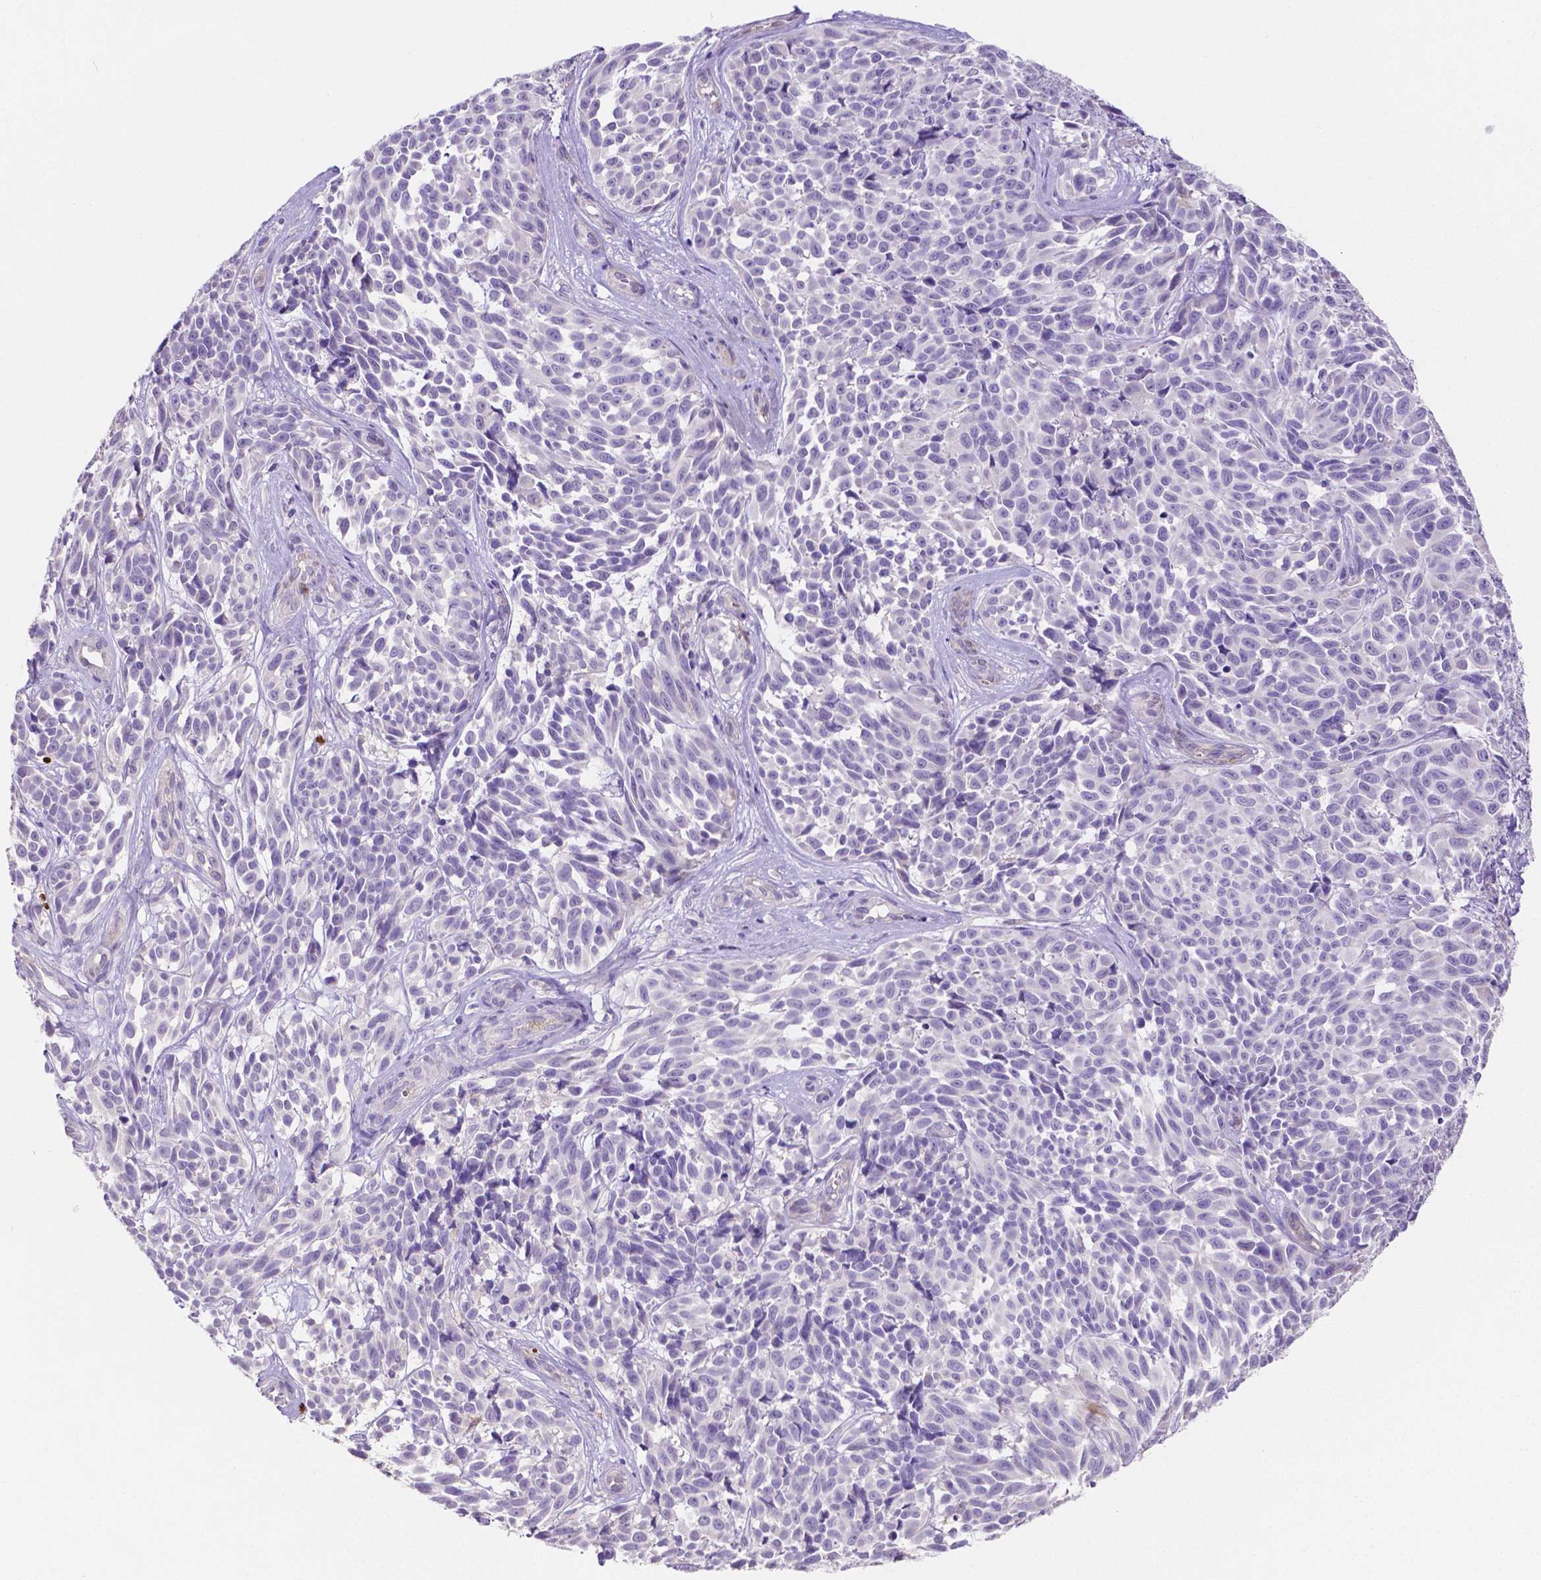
{"staining": {"intensity": "moderate", "quantity": "<25%", "location": "cytoplasmic/membranous"}, "tissue": "melanoma", "cell_type": "Tumor cells", "image_type": "cancer", "snomed": [{"axis": "morphology", "description": "Malignant melanoma, NOS"}, {"axis": "topography", "description": "Skin"}], "caption": "Malignant melanoma was stained to show a protein in brown. There is low levels of moderate cytoplasmic/membranous staining in approximately <25% of tumor cells. Nuclei are stained in blue.", "gene": "MMP9", "patient": {"sex": "female", "age": 88}}